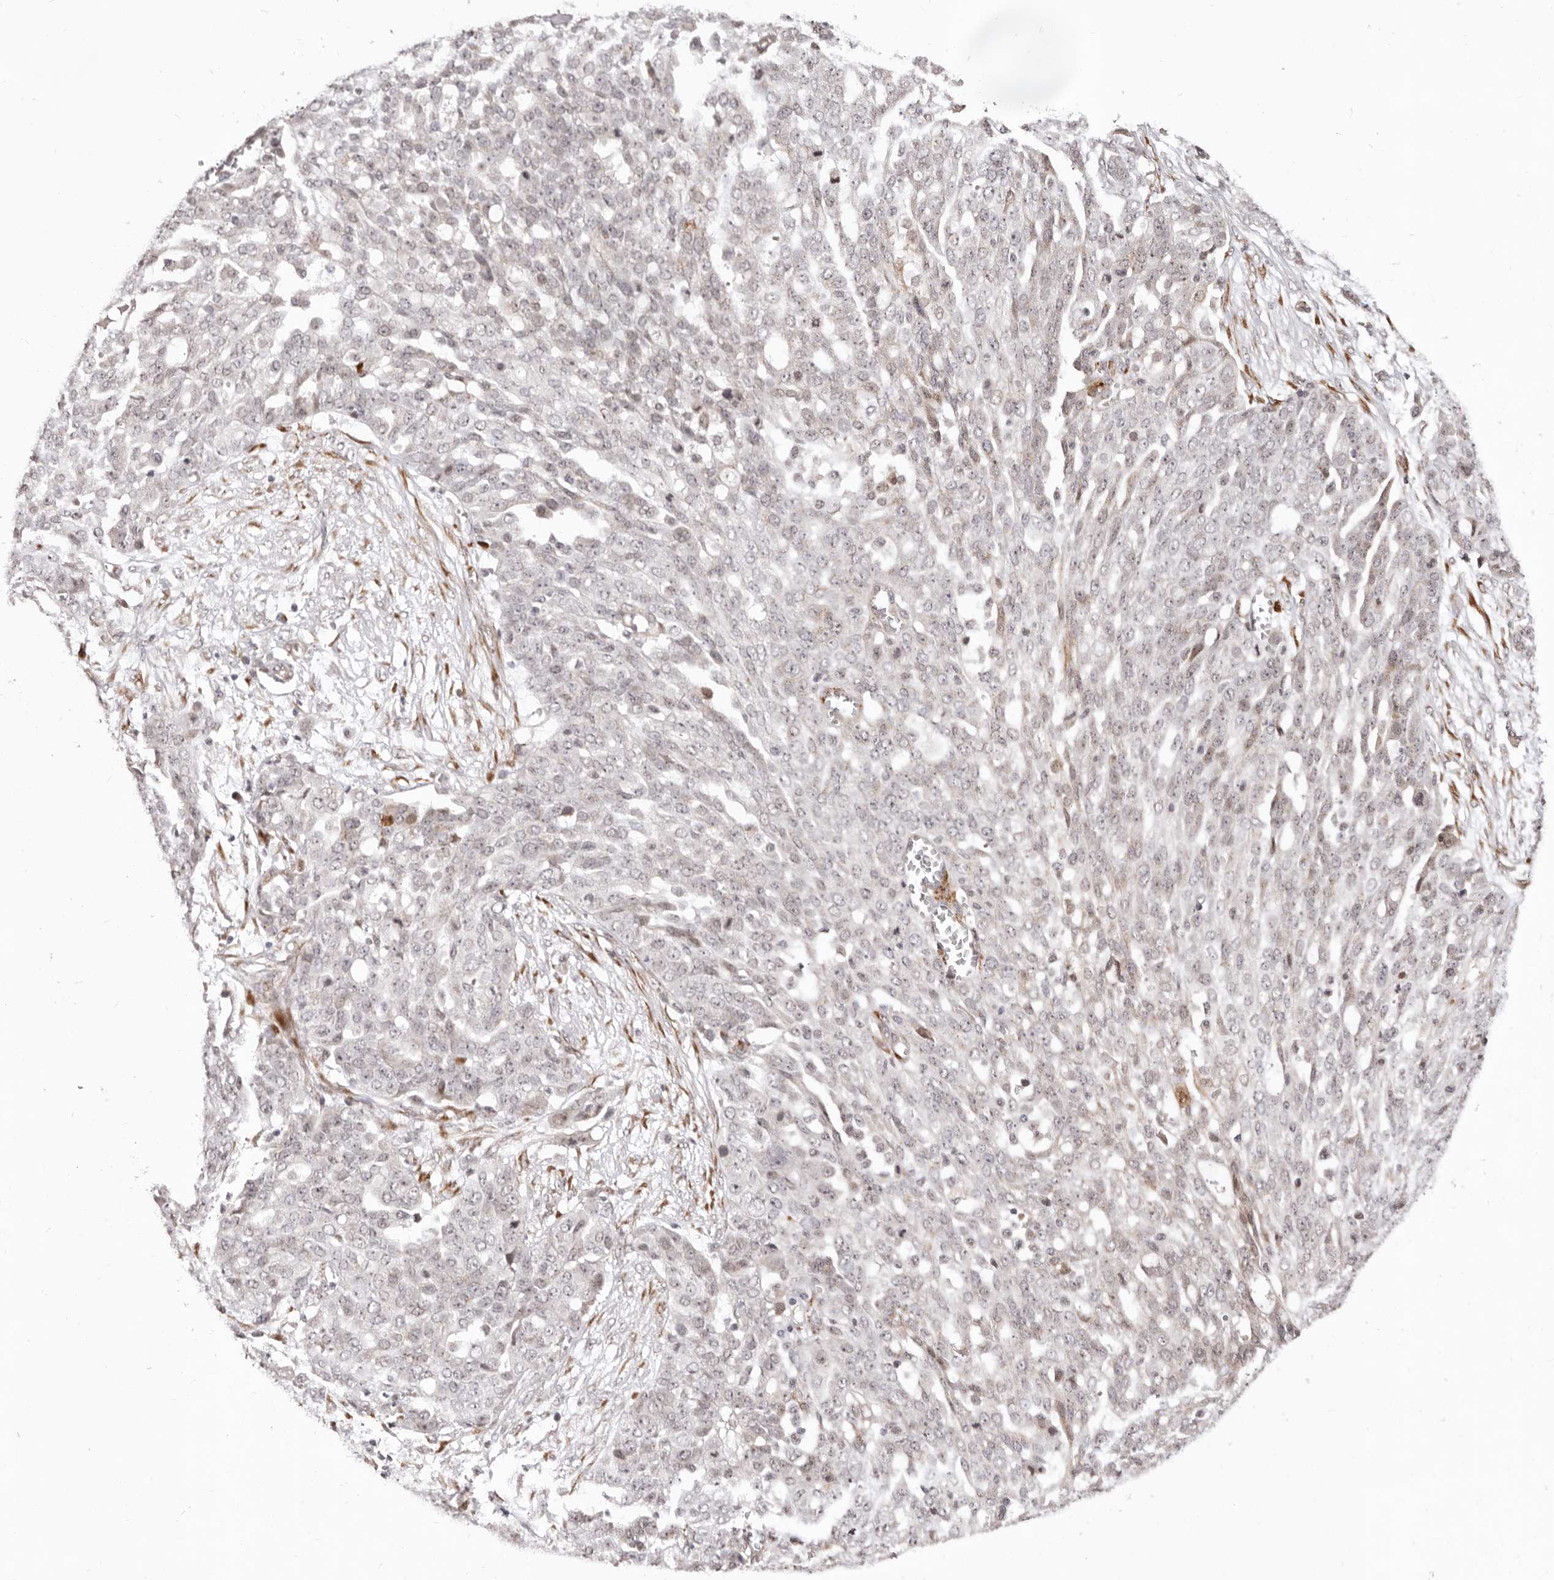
{"staining": {"intensity": "negative", "quantity": "none", "location": "none"}, "tissue": "ovarian cancer", "cell_type": "Tumor cells", "image_type": "cancer", "snomed": [{"axis": "morphology", "description": "Cystadenocarcinoma, serous, NOS"}, {"axis": "topography", "description": "Soft tissue"}, {"axis": "topography", "description": "Ovary"}], "caption": "High magnification brightfield microscopy of ovarian cancer stained with DAB (brown) and counterstained with hematoxylin (blue): tumor cells show no significant positivity. (DAB (3,3'-diaminobenzidine) IHC visualized using brightfield microscopy, high magnification).", "gene": "SRCAP", "patient": {"sex": "female", "age": 57}}